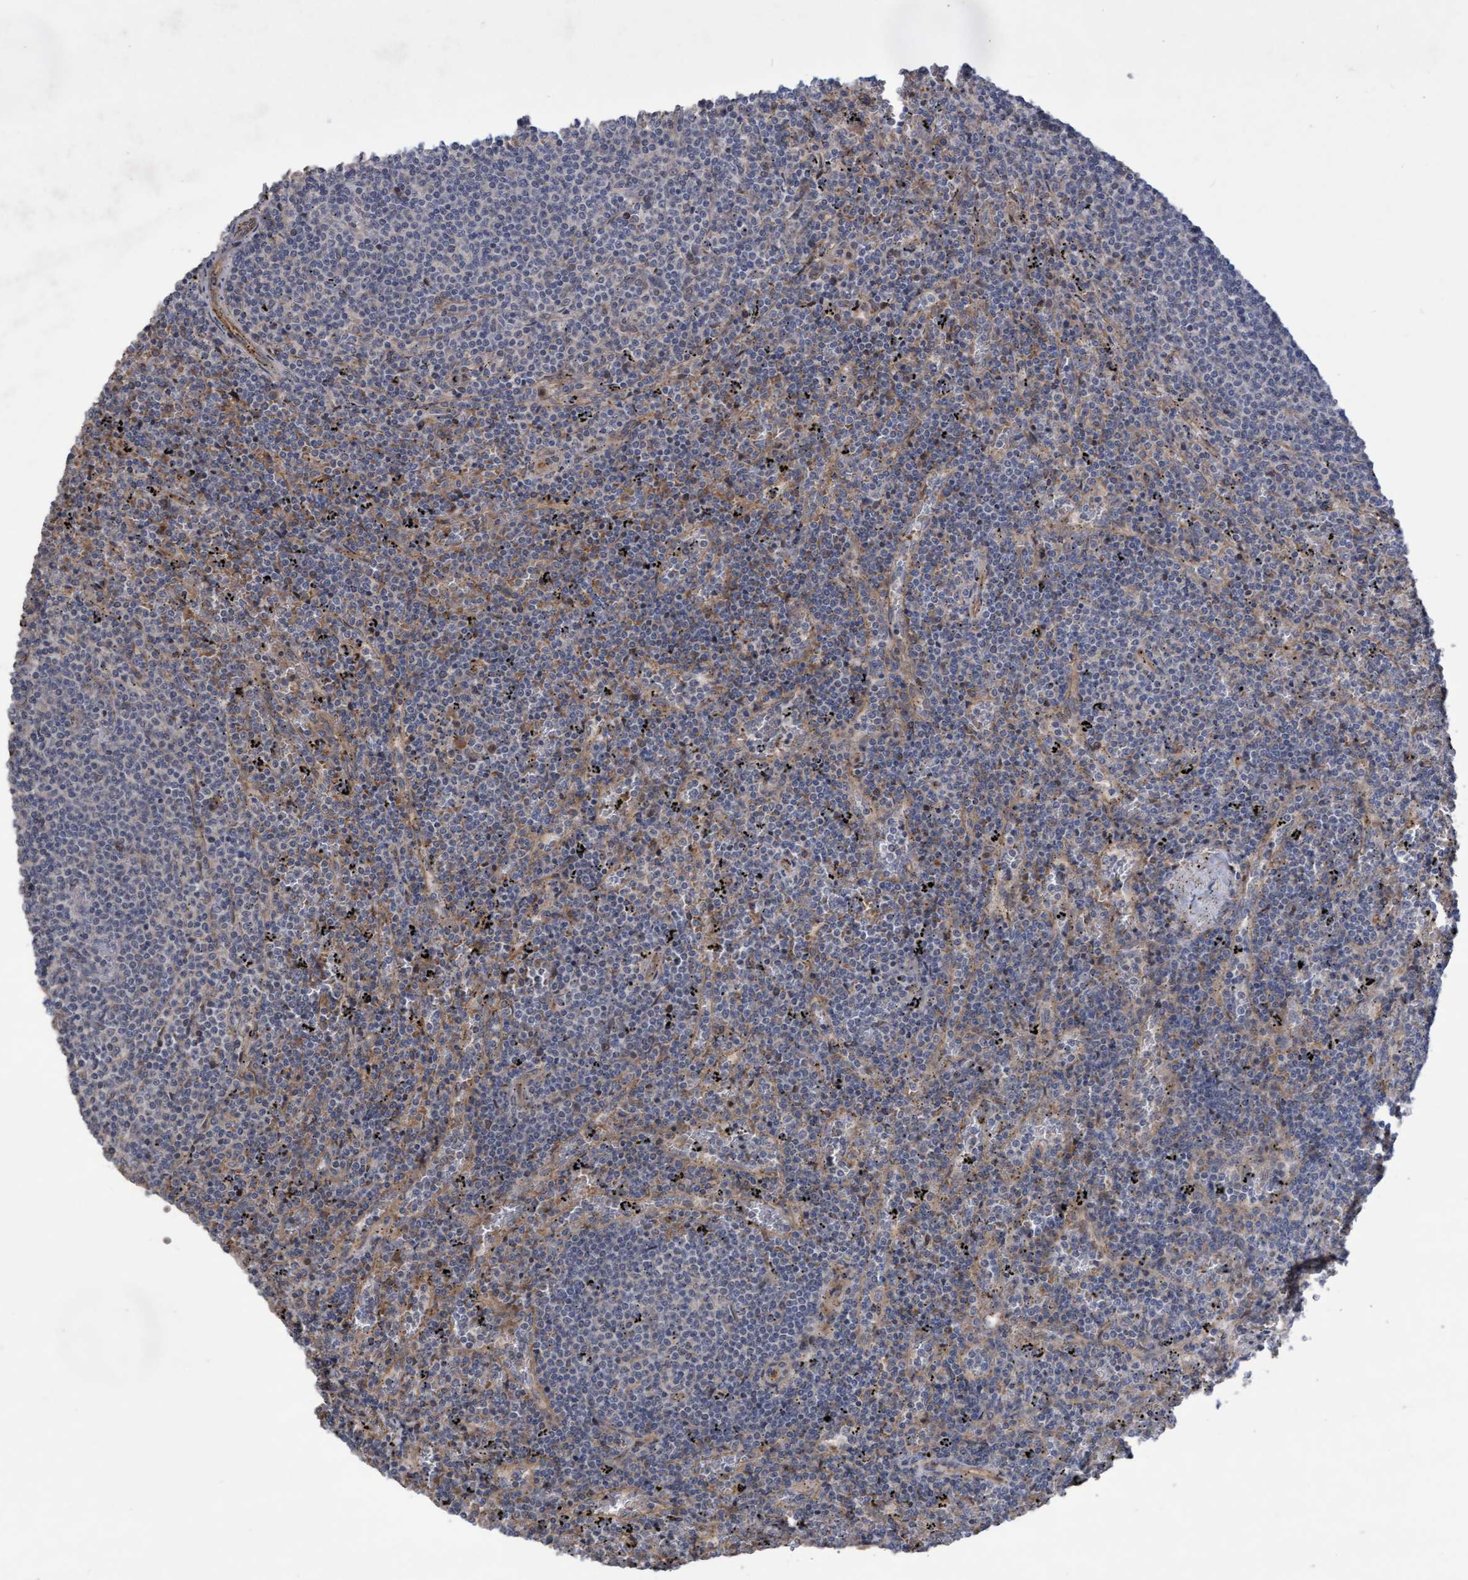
{"staining": {"intensity": "negative", "quantity": "none", "location": "none"}, "tissue": "lymphoma", "cell_type": "Tumor cells", "image_type": "cancer", "snomed": [{"axis": "morphology", "description": "Malignant lymphoma, non-Hodgkin's type, Low grade"}, {"axis": "topography", "description": "Spleen"}], "caption": "Immunohistochemical staining of low-grade malignant lymphoma, non-Hodgkin's type reveals no significant positivity in tumor cells.", "gene": "COBL", "patient": {"sex": "female", "age": 50}}